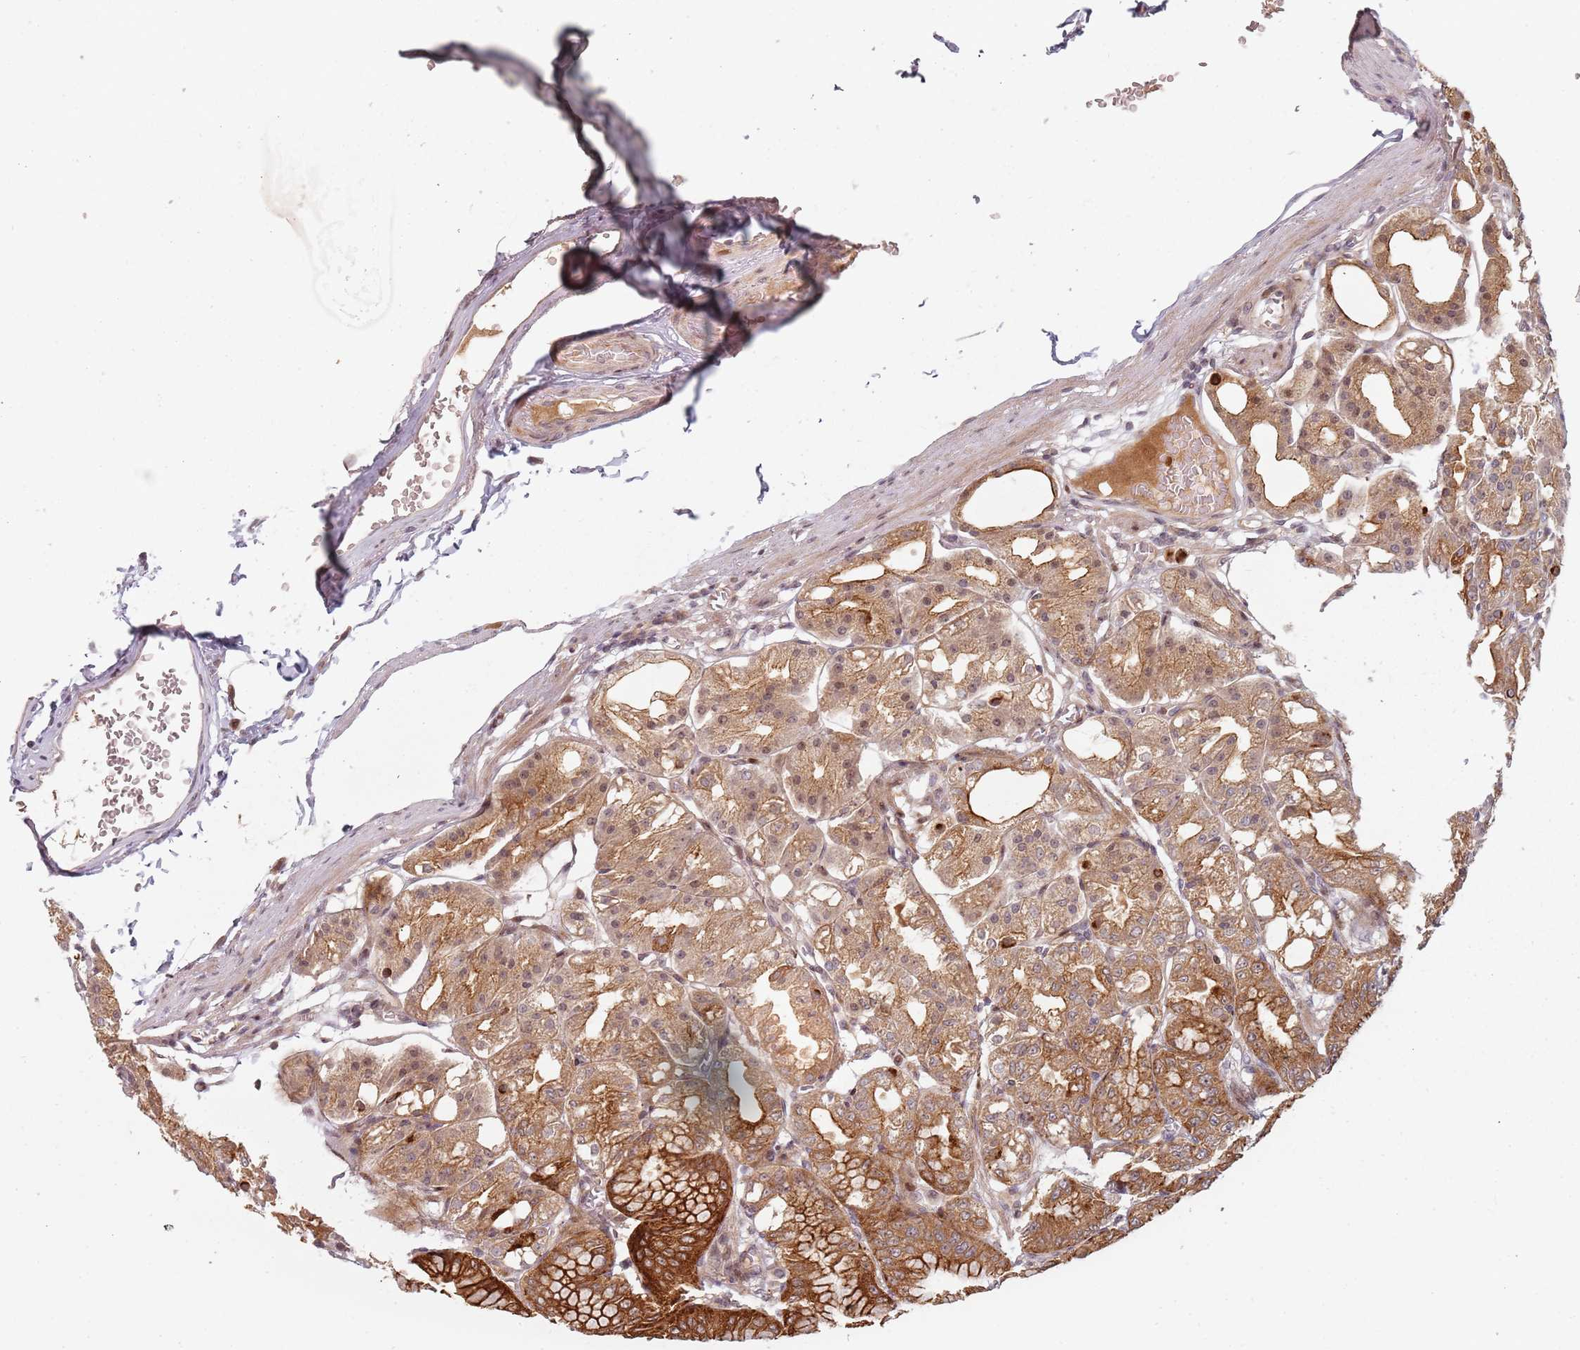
{"staining": {"intensity": "strong", "quantity": ">75%", "location": "cytoplasmic/membranous"}, "tissue": "stomach", "cell_type": "Glandular cells", "image_type": "normal", "snomed": [{"axis": "morphology", "description": "Normal tissue, NOS"}, {"axis": "topography", "description": "Stomach, lower"}], "caption": "Immunohistochemical staining of unremarkable human stomach exhibits strong cytoplasmic/membranous protein expression in about >75% of glandular cells.", "gene": "RPS6KA2", "patient": {"sex": "male", "age": 71}}